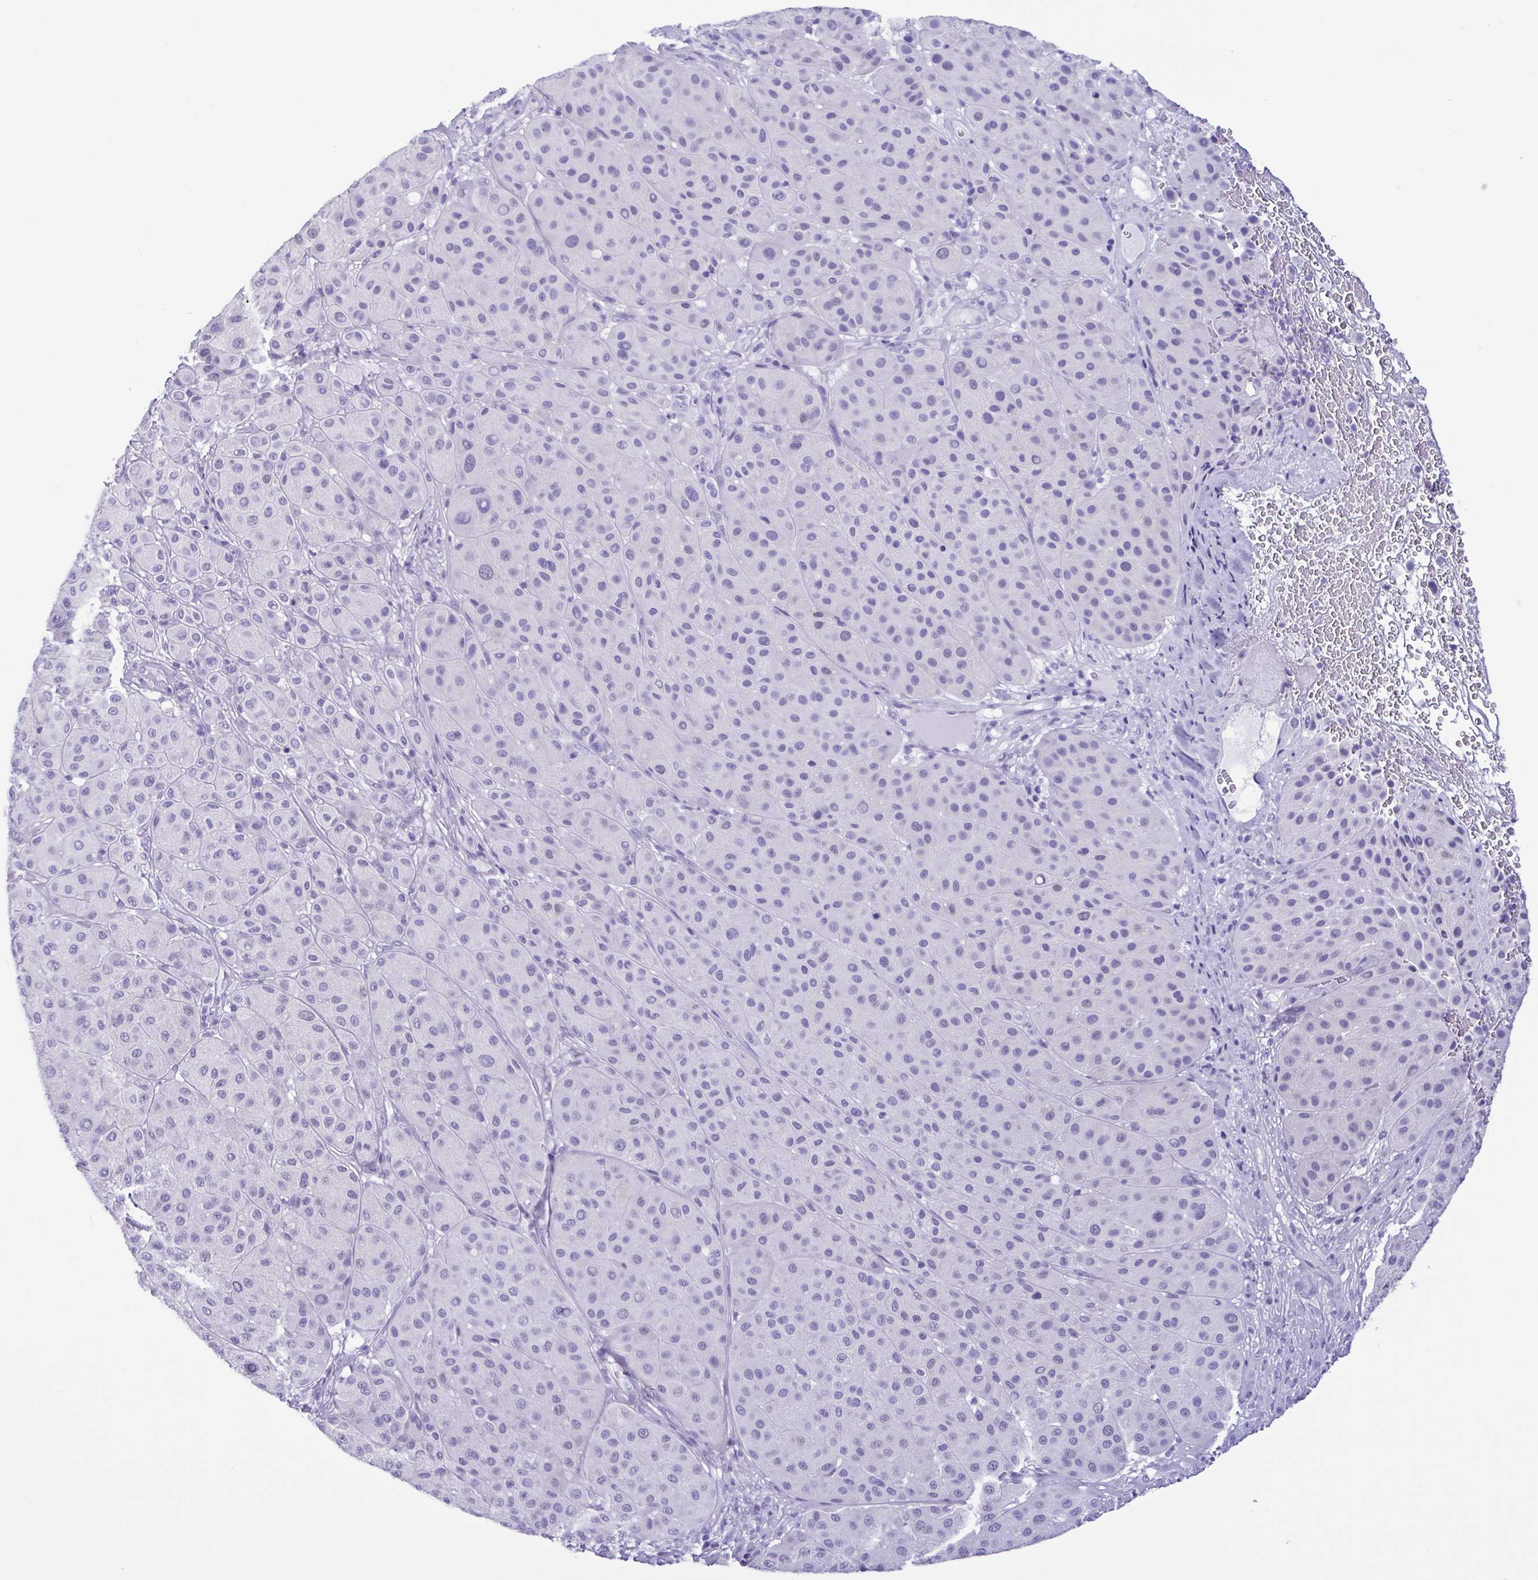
{"staining": {"intensity": "negative", "quantity": "none", "location": "none"}, "tissue": "melanoma", "cell_type": "Tumor cells", "image_type": "cancer", "snomed": [{"axis": "morphology", "description": "Malignant melanoma, Metastatic site"}, {"axis": "topography", "description": "Smooth muscle"}], "caption": "Immunohistochemical staining of human malignant melanoma (metastatic site) shows no significant positivity in tumor cells. (Immunohistochemistry (ihc), brightfield microscopy, high magnification).", "gene": "LTF", "patient": {"sex": "male", "age": 41}}